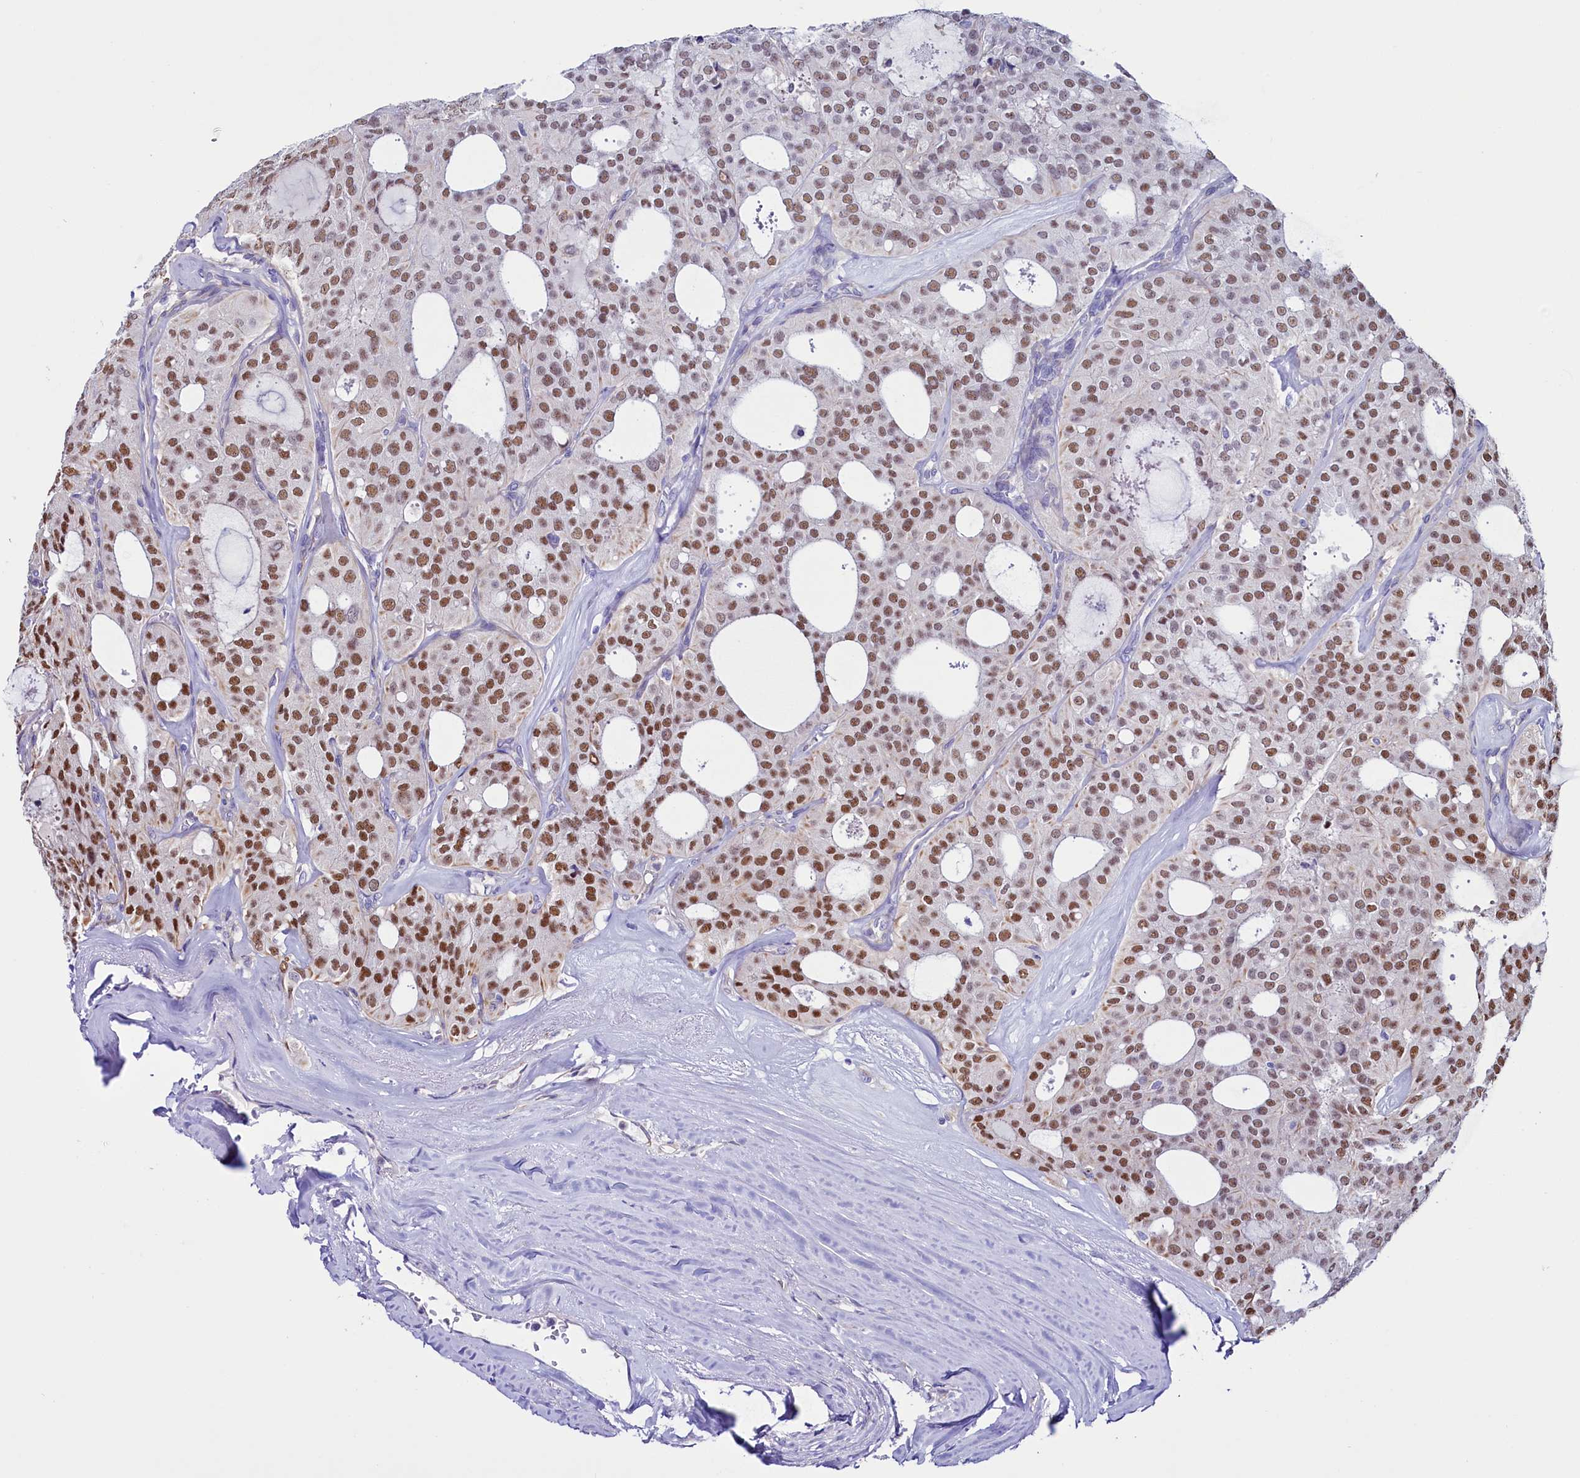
{"staining": {"intensity": "moderate", "quantity": ">75%", "location": "nuclear"}, "tissue": "thyroid cancer", "cell_type": "Tumor cells", "image_type": "cancer", "snomed": [{"axis": "morphology", "description": "Follicular adenoma carcinoma, NOS"}, {"axis": "topography", "description": "Thyroid gland"}], "caption": "Tumor cells exhibit moderate nuclear positivity in about >75% of cells in thyroid cancer. (IHC, brightfield microscopy, high magnification).", "gene": "PDILT", "patient": {"sex": "male", "age": 75}}